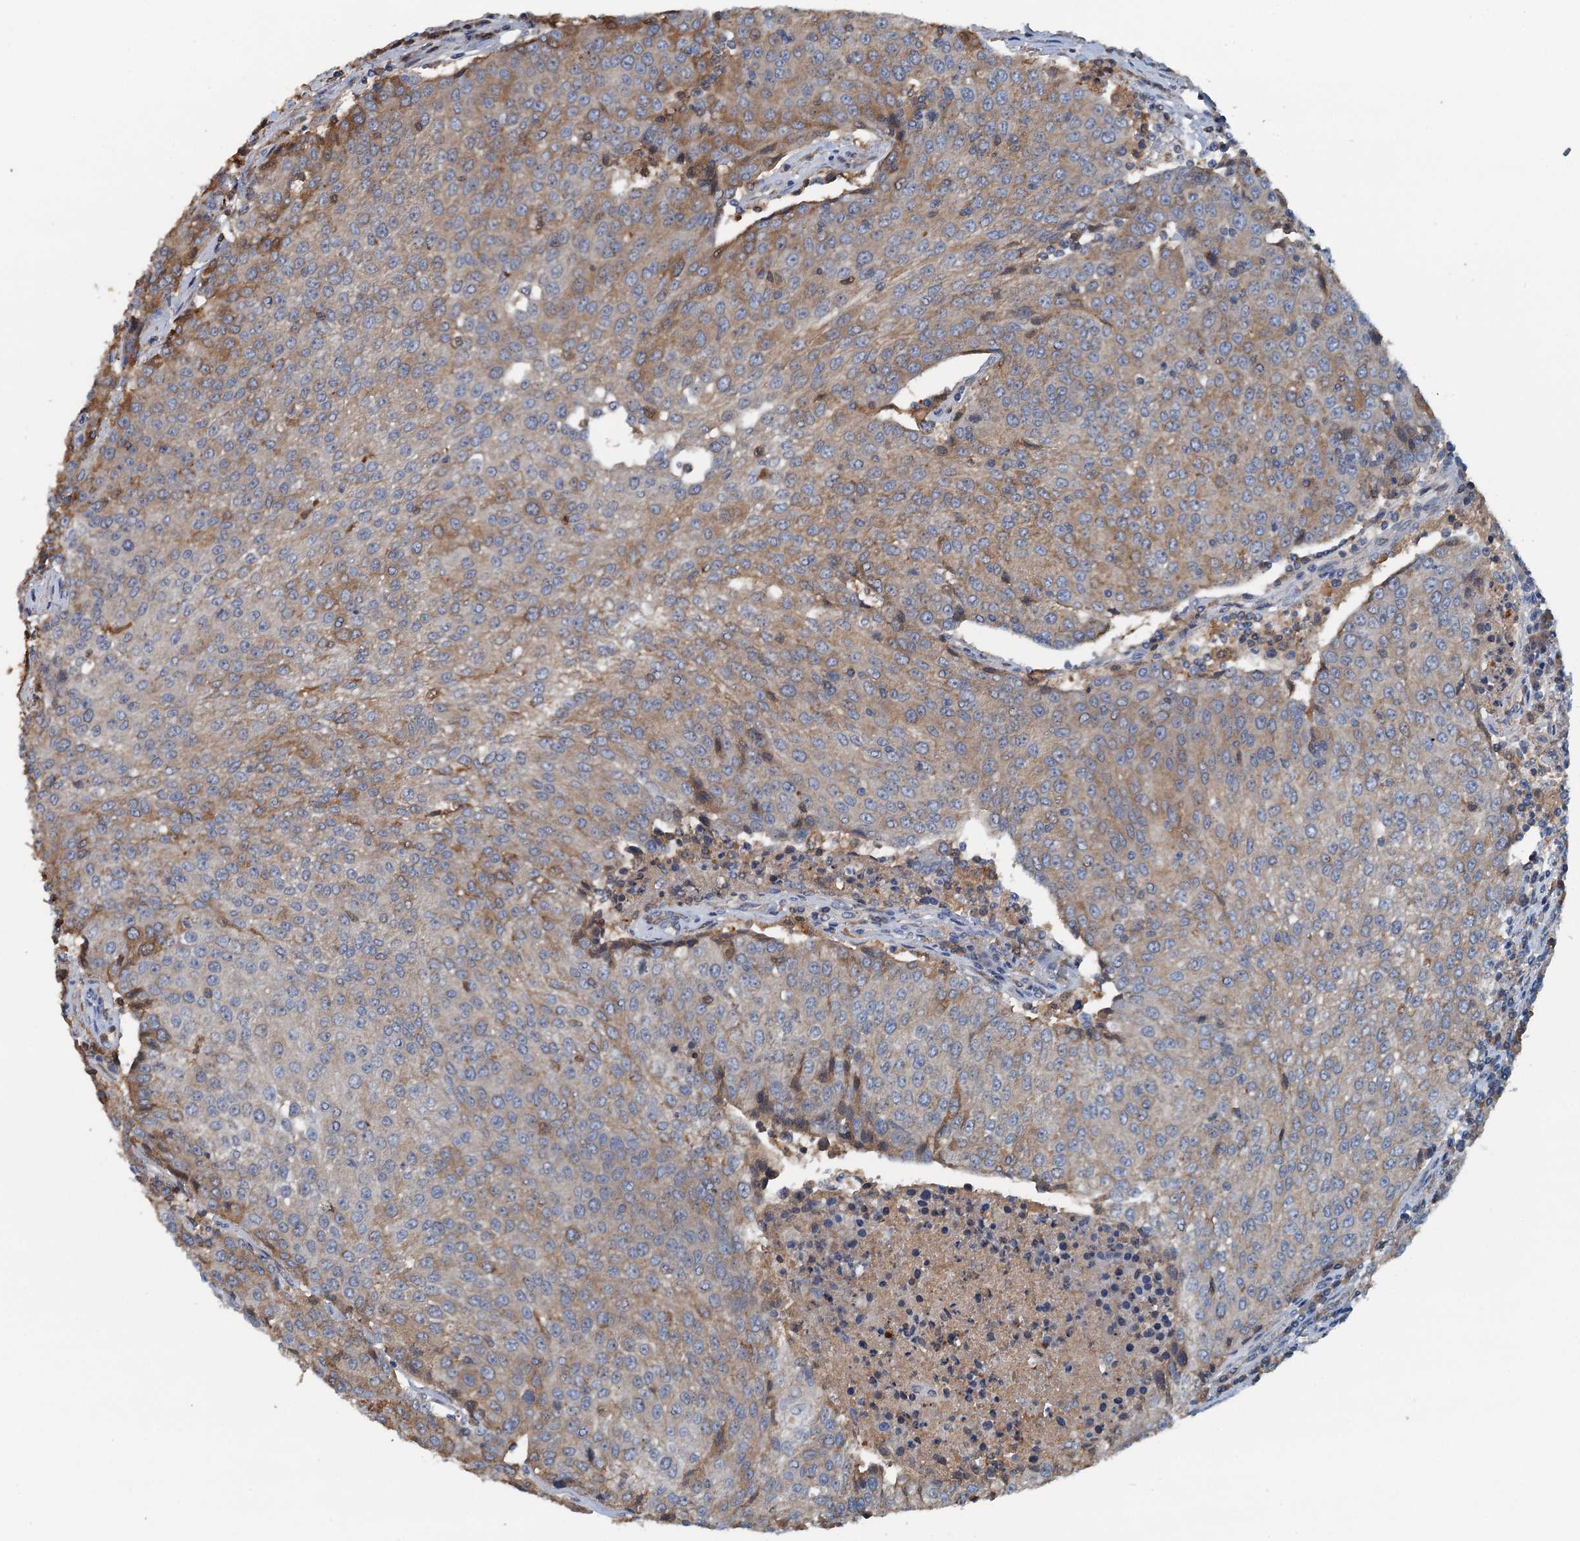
{"staining": {"intensity": "moderate", "quantity": "<25%", "location": "cytoplasmic/membranous"}, "tissue": "urothelial cancer", "cell_type": "Tumor cells", "image_type": "cancer", "snomed": [{"axis": "morphology", "description": "Urothelial carcinoma, High grade"}, {"axis": "topography", "description": "Urinary bladder"}], "caption": "Moderate cytoplasmic/membranous expression for a protein is identified in approximately <25% of tumor cells of urothelial cancer using IHC.", "gene": "LSM14B", "patient": {"sex": "female", "age": 85}}